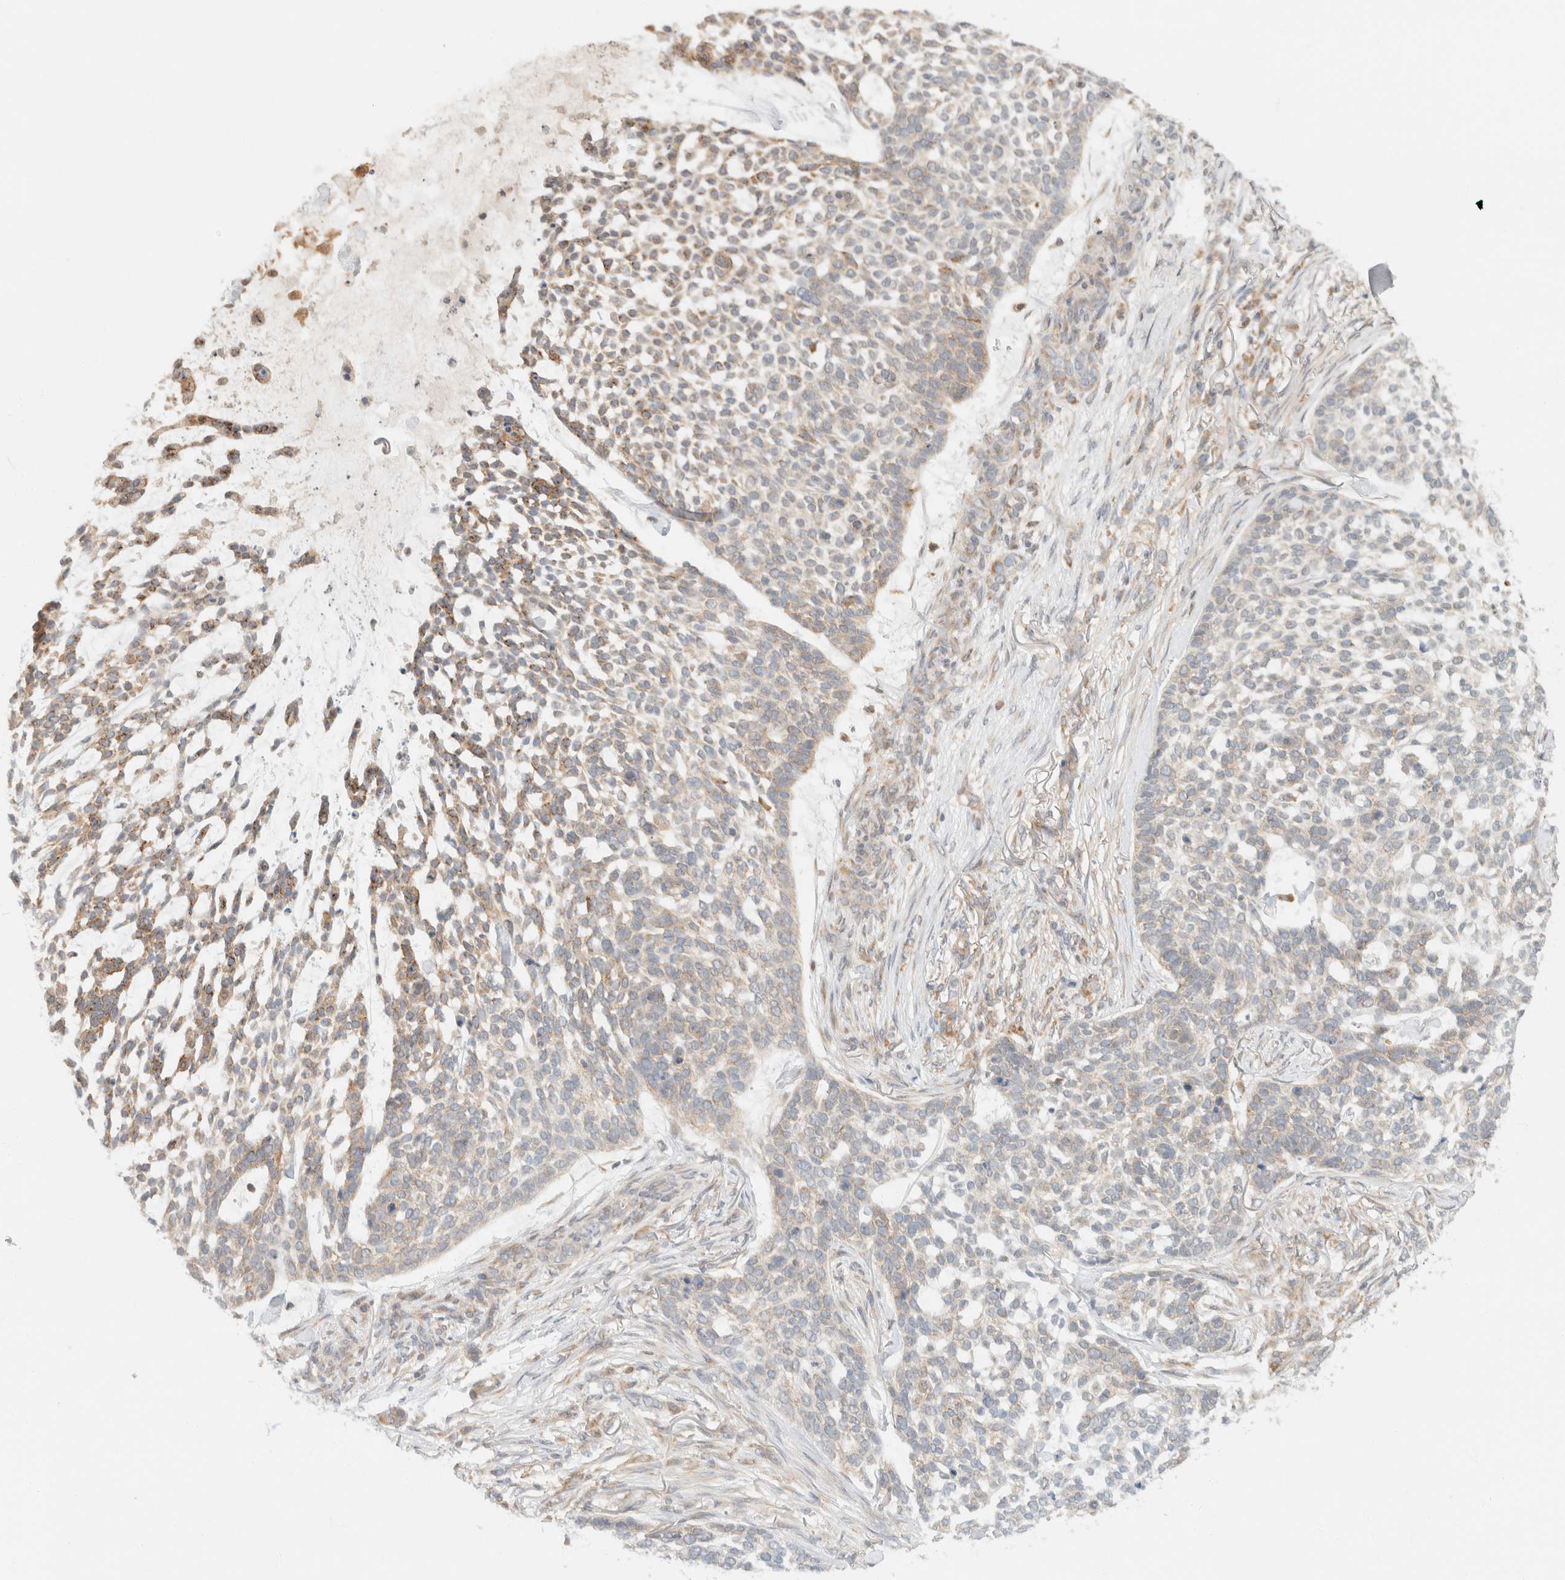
{"staining": {"intensity": "weak", "quantity": "25%-75%", "location": "cytoplasmic/membranous"}, "tissue": "skin cancer", "cell_type": "Tumor cells", "image_type": "cancer", "snomed": [{"axis": "morphology", "description": "Basal cell carcinoma"}, {"axis": "topography", "description": "Skin"}], "caption": "Immunohistochemistry of skin cancer exhibits low levels of weak cytoplasmic/membranous positivity in approximately 25%-75% of tumor cells.", "gene": "TACC1", "patient": {"sex": "female", "age": 64}}